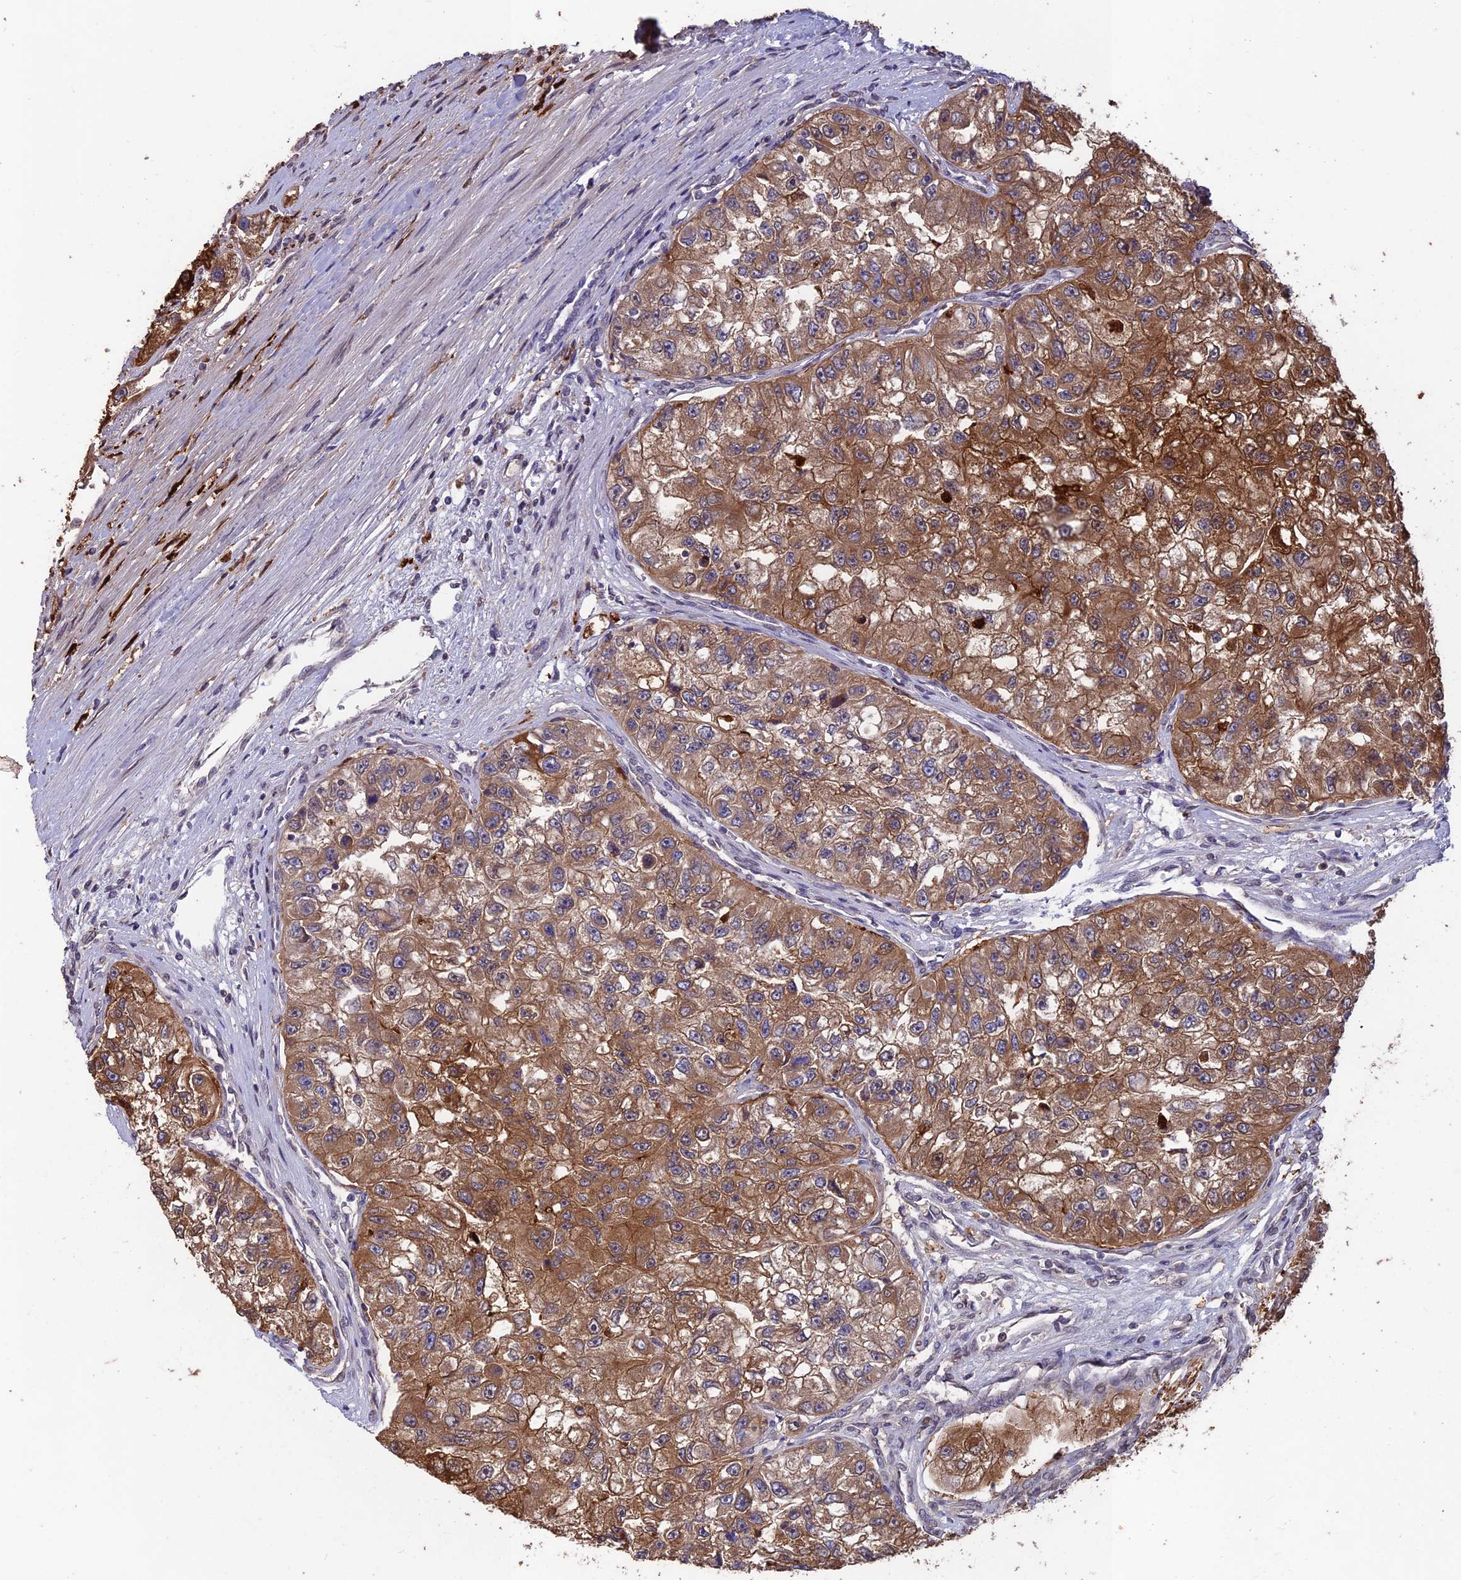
{"staining": {"intensity": "moderate", "quantity": ">75%", "location": "cytoplasmic/membranous"}, "tissue": "renal cancer", "cell_type": "Tumor cells", "image_type": "cancer", "snomed": [{"axis": "morphology", "description": "Adenocarcinoma, NOS"}, {"axis": "topography", "description": "Kidney"}], "caption": "Renal cancer stained with IHC exhibits moderate cytoplasmic/membranous positivity in approximately >75% of tumor cells.", "gene": "MAST2", "patient": {"sex": "male", "age": 63}}